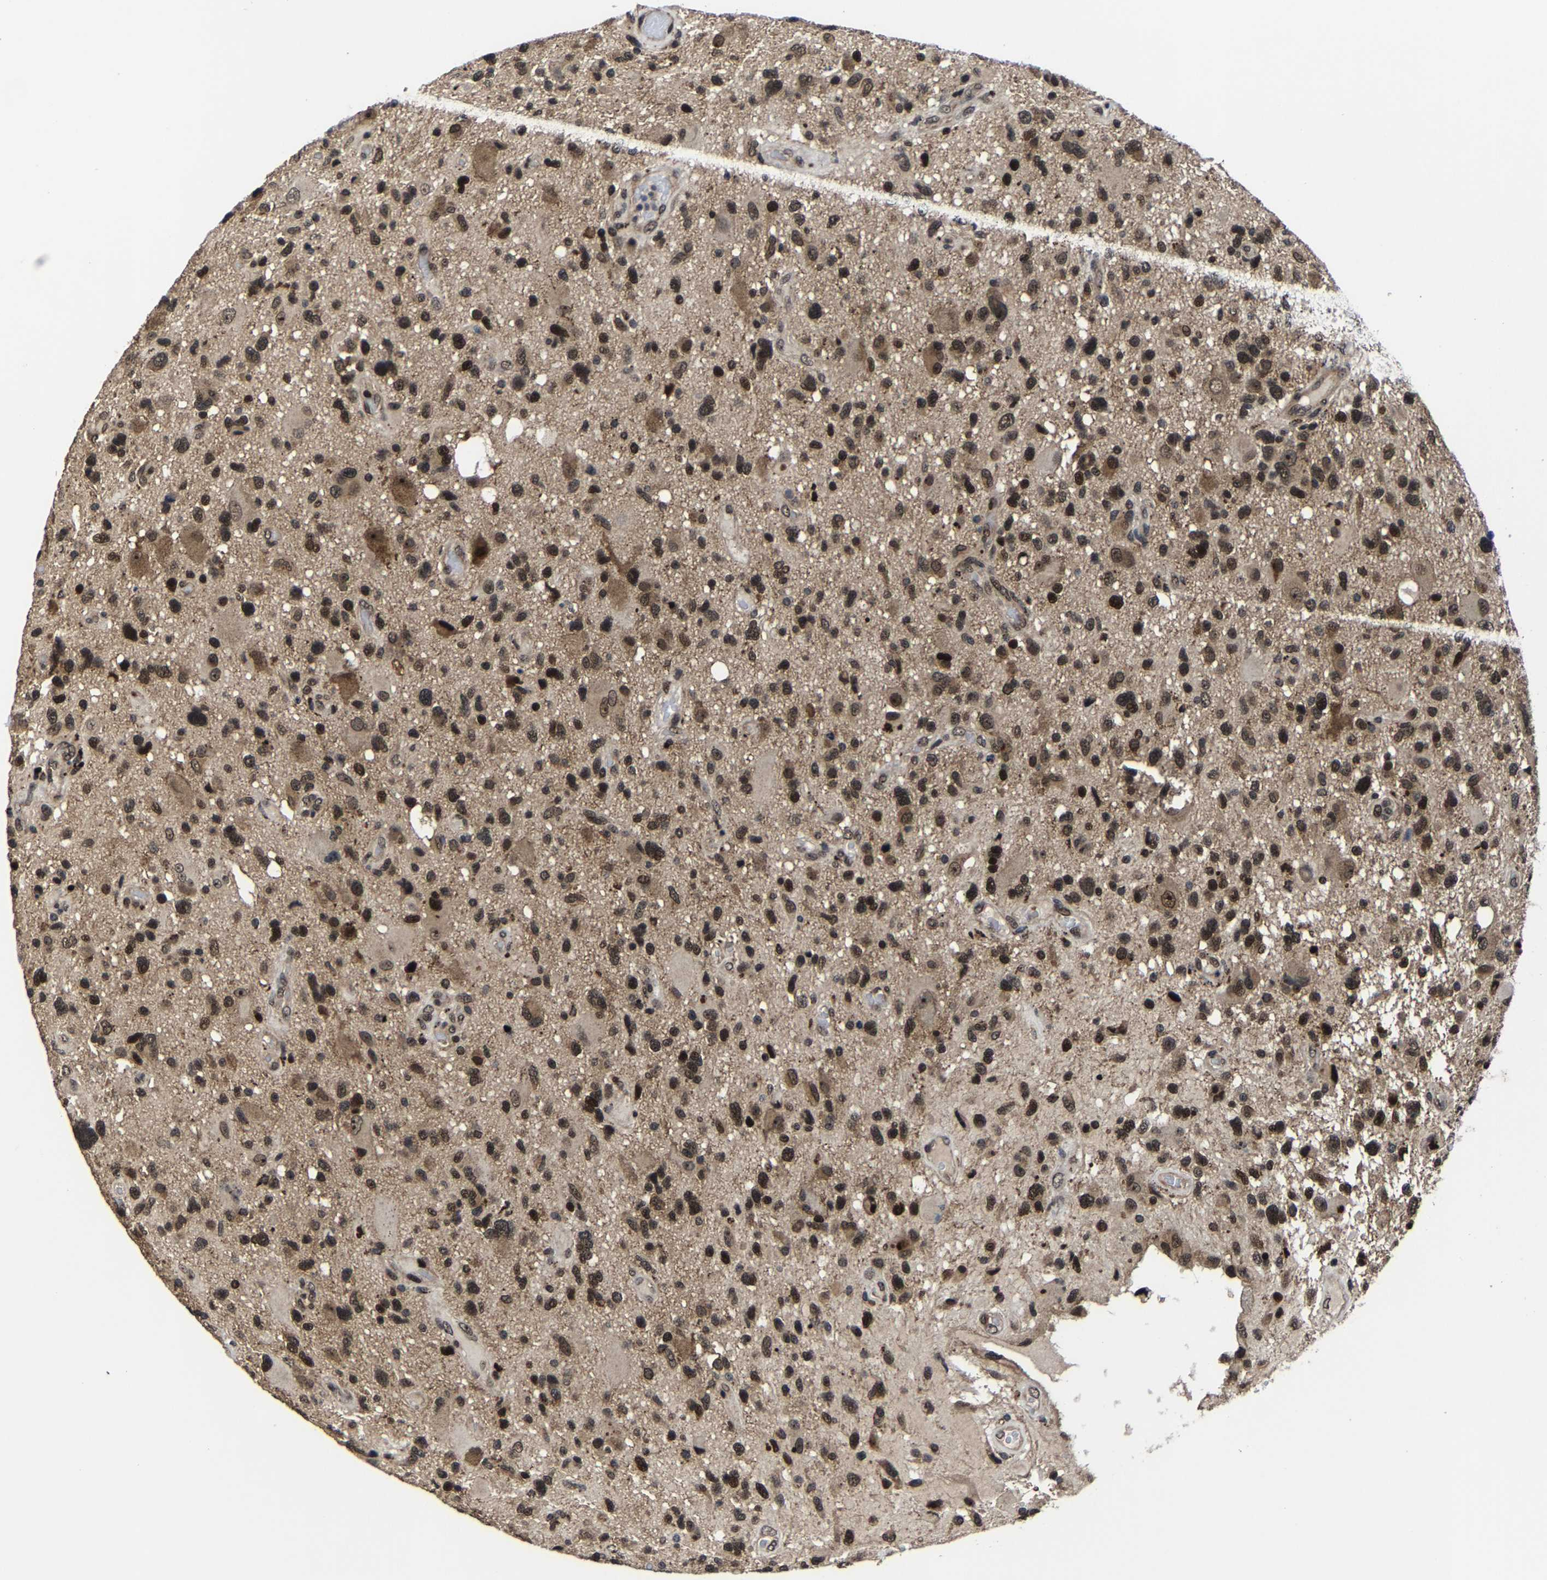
{"staining": {"intensity": "strong", "quantity": ">75%", "location": "cytoplasmic/membranous,nuclear"}, "tissue": "glioma", "cell_type": "Tumor cells", "image_type": "cancer", "snomed": [{"axis": "morphology", "description": "Glioma, malignant, High grade"}, {"axis": "topography", "description": "Brain"}], "caption": "This is a micrograph of immunohistochemistry staining of malignant high-grade glioma, which shows strong expression in the cytoplasmic/membranous and nuclear of tumor cells.", "gene": "ZCCHC7", "patient": {"sex": "male", "age": 33}}